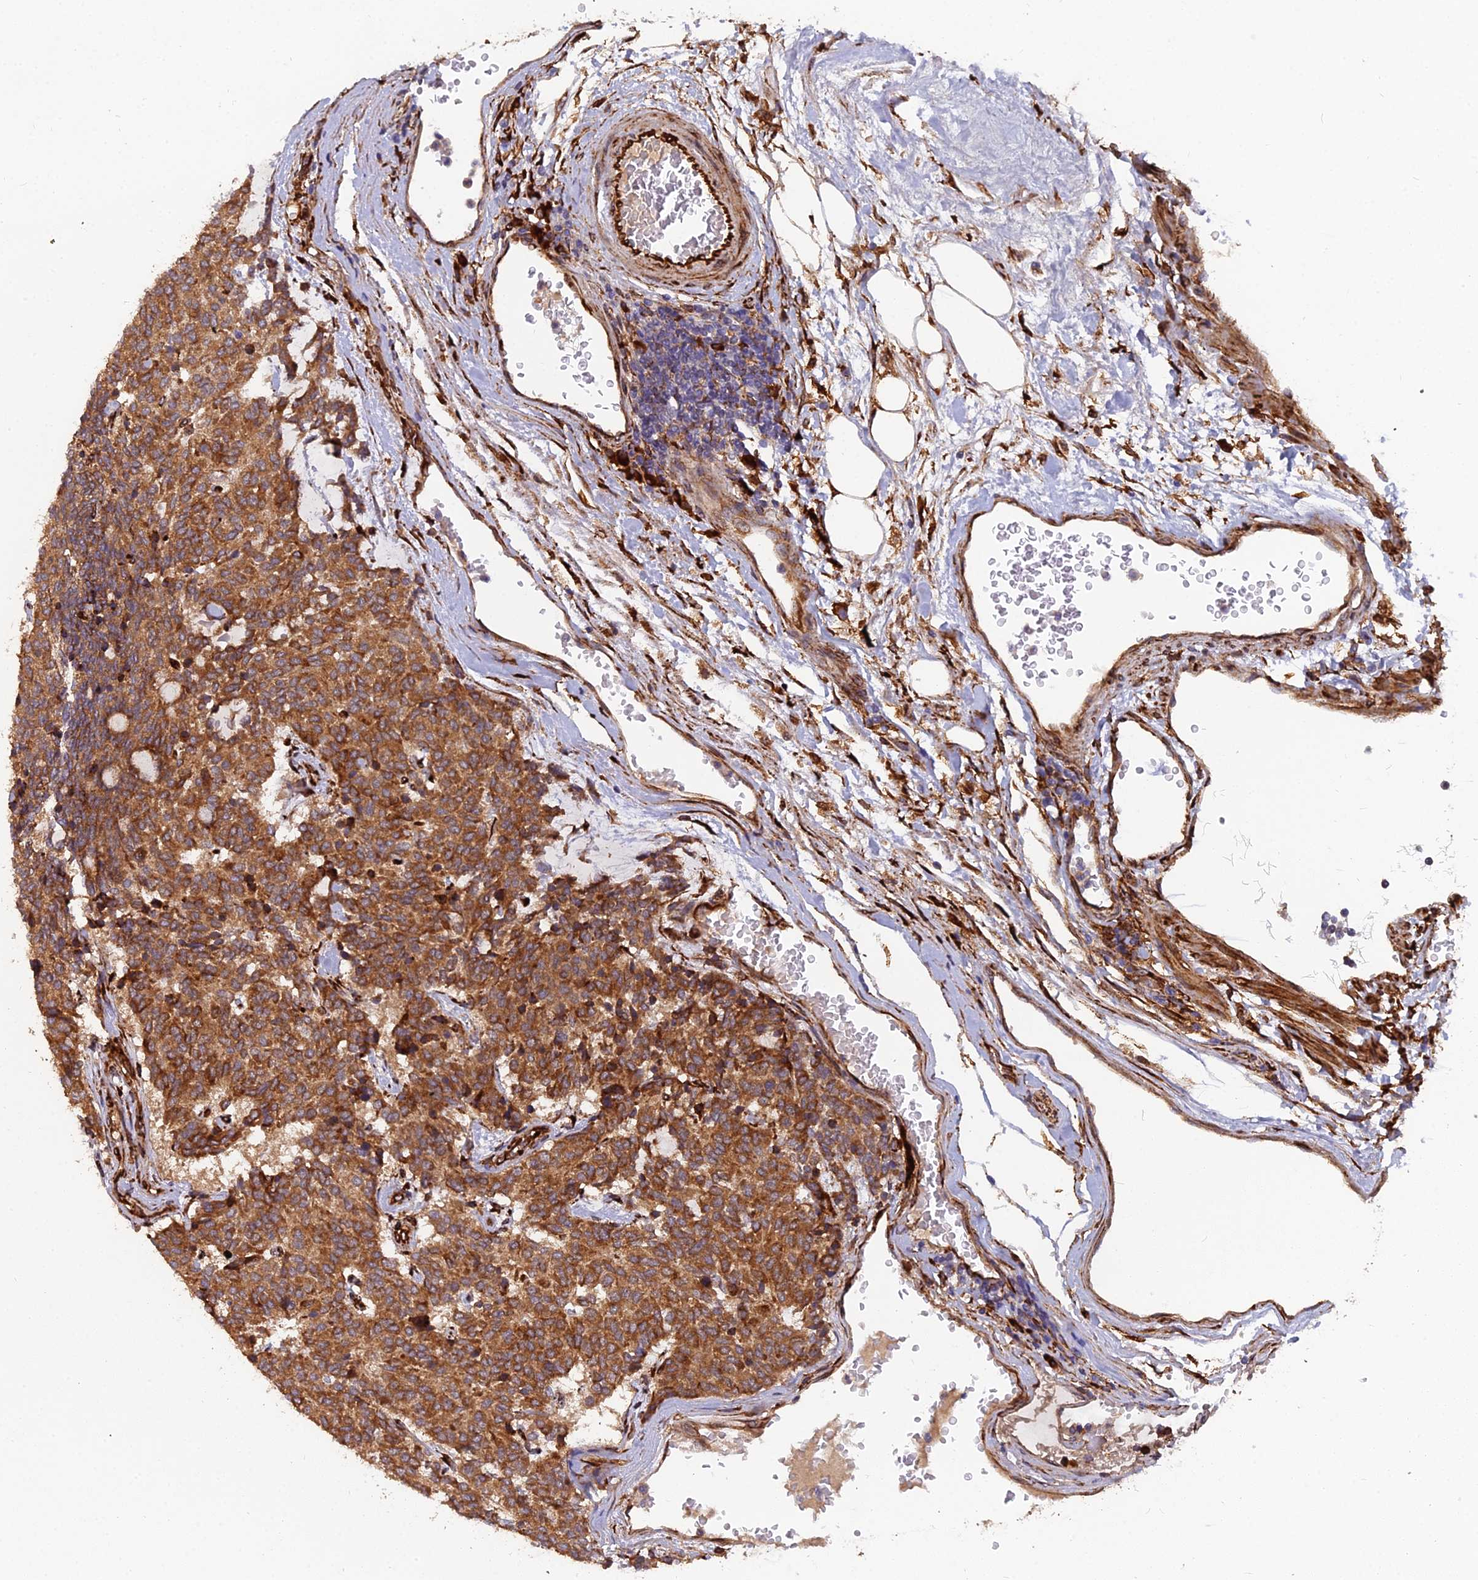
{"staining": {"intensity": "strong", "quantity": ">75%", "location": "cytoplasmic/membranous"}, "tissue": "carcinoid", "cell_type": "Tumor cells", "image_type": "cancer", "snomed": [{"axis": "morphology", "description": "Carcinoid, malignant, NOS"}, {"axis": "topography", "description": "Pancreas"}], "caption": "Tumor cells reveal strong cytoplasmic/membranous staining in about >75% of cells in carcinoid. (DAB (3,3'-diaminobenzidine) = brown stain, brightfield microscopy at high magnification).", "gene": "NDUFAF7", "patient": {"sex": "female", "age": 54}}